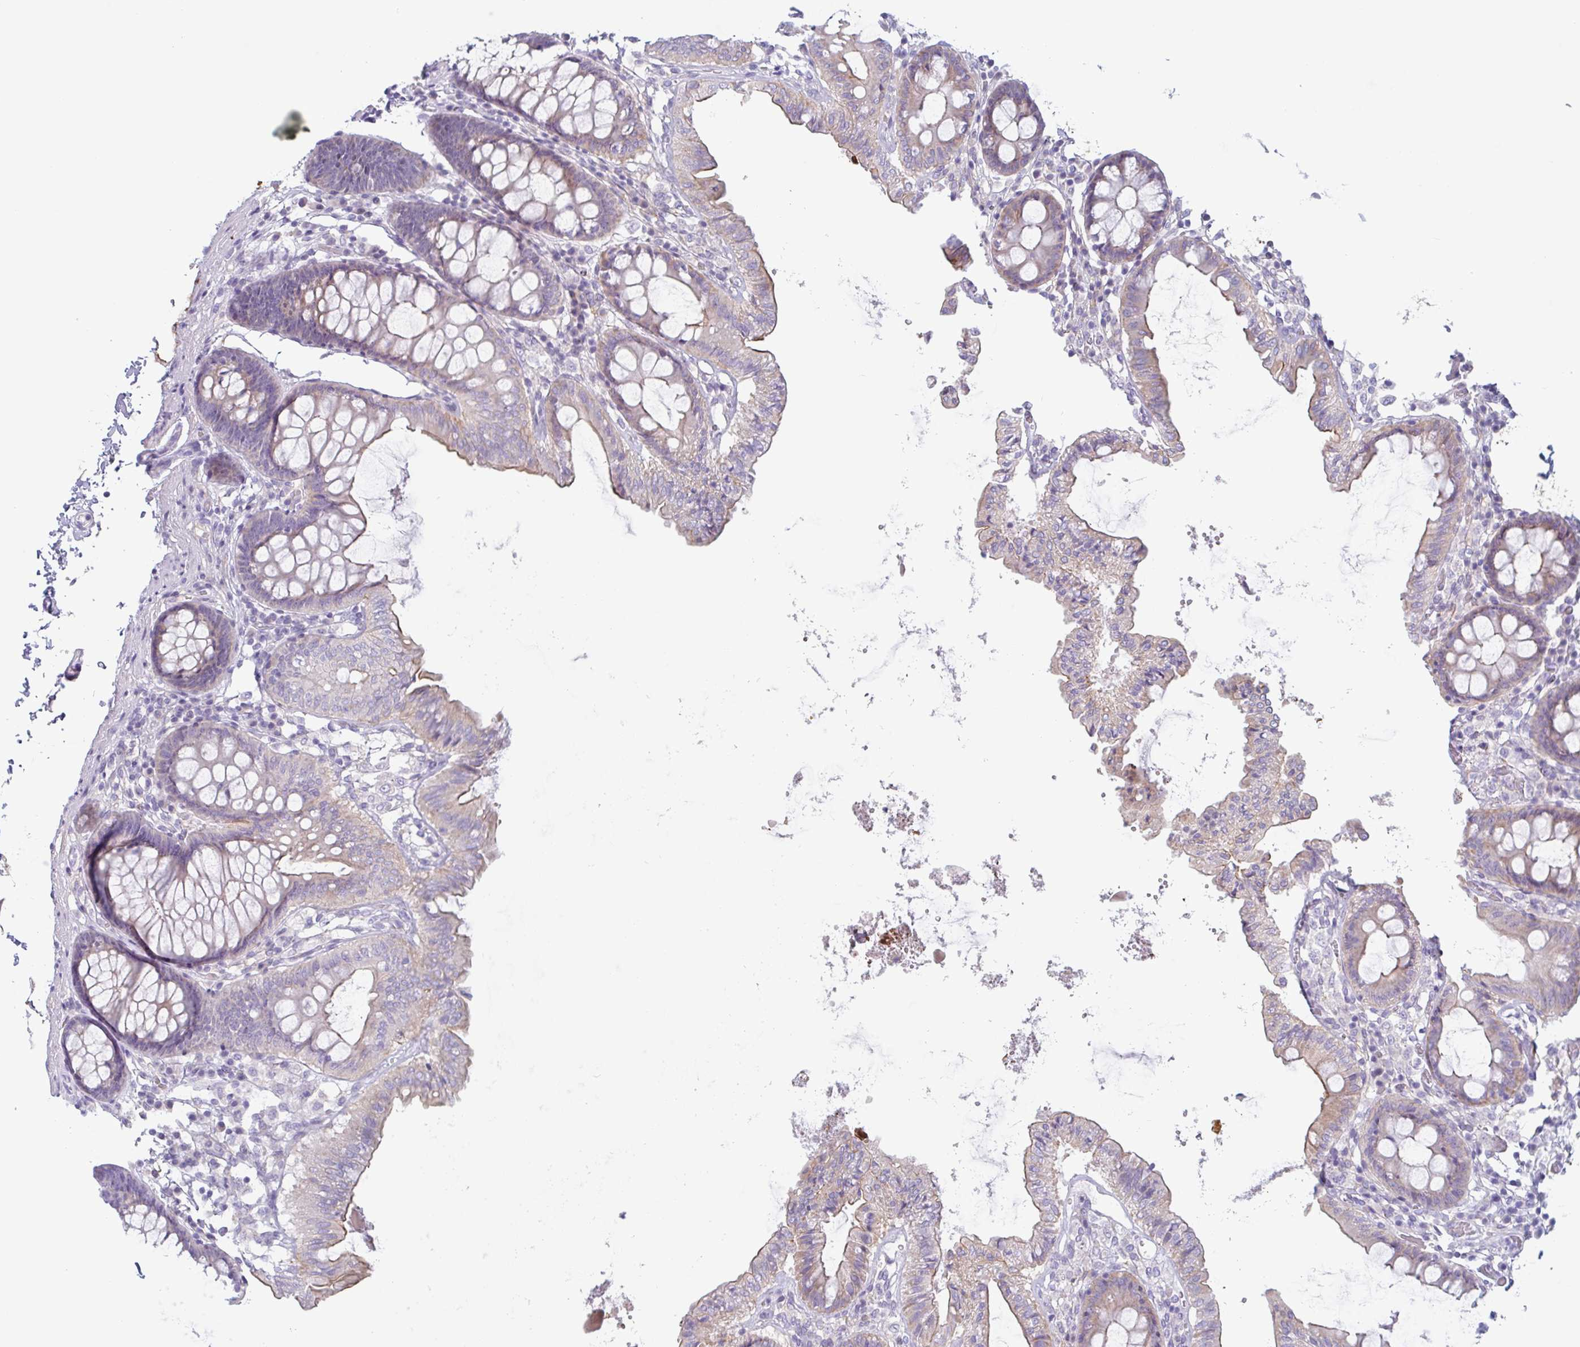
{"staining": {"intensity": "negative", "quantity": "none", "location": "none"}, "tissue": "colon", "cell_type": "Endothelial cells", "image_type": "normal", "snomed": [{"axis": "morphology", "description": "Normal tissue, NOS"}, {"axis": "topography", "description": "Colon"}, {"axis": "topography", "description": "Peripheral nerve tissue"}], "caption": "Immunohistochemical staining of benign human colon exhibits no significant positivity in endothelial cells. Brightfield microscopy of immunohistochemistry (IHC) stained with DAB (3,3'-diaminobenzidine) (brown) and hematoxylin (blue), captured at high magnification.", "gene": "MYH10", "patient": {"sex": "male", "age": 84}}